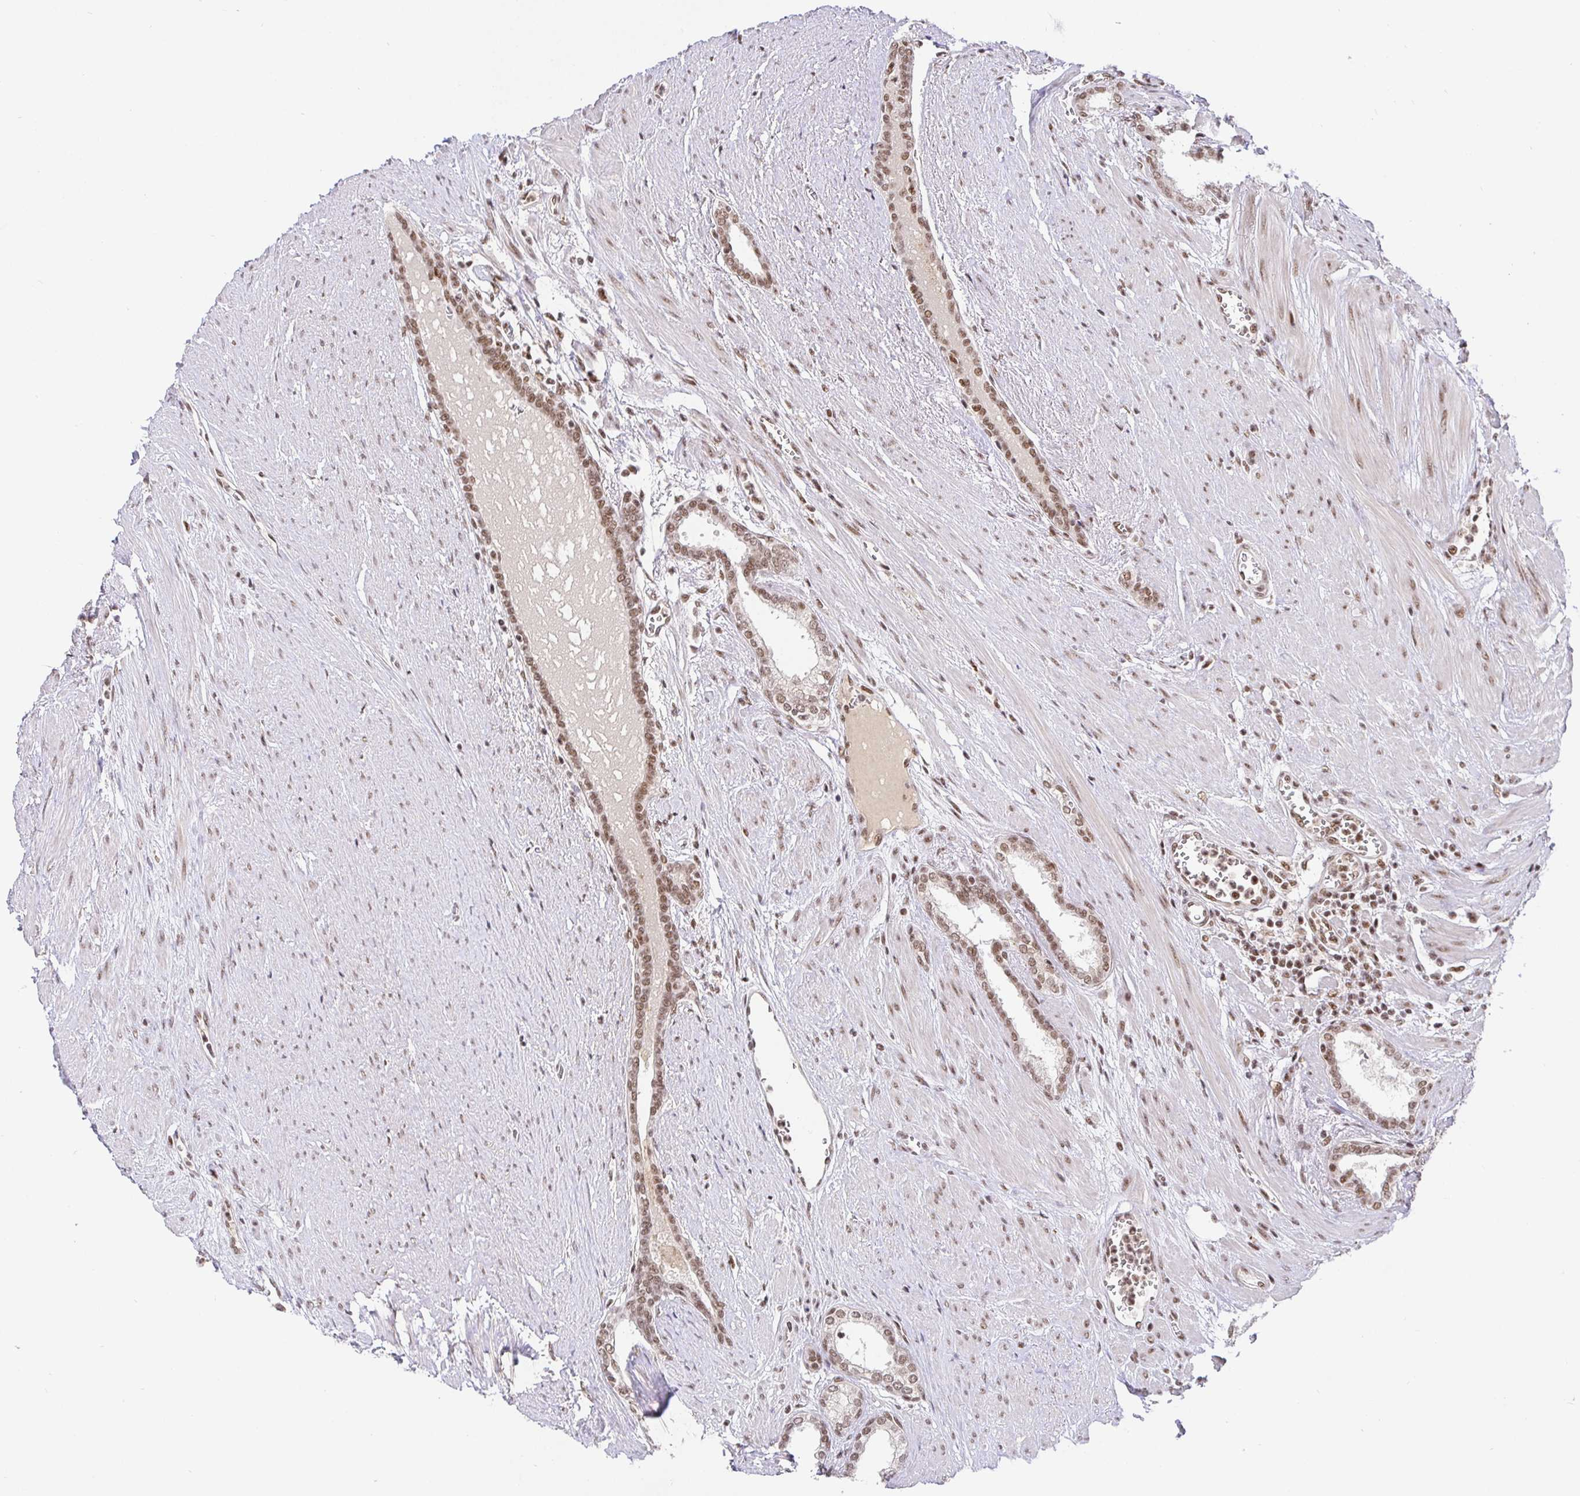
{"staining": {"intensity": "moderate", "quantity": ">75%", "location": "nuclear"}, "tissue": "prostate cancer", "cell_type": "Tumor cells", "image_type": "cancer", "snomed": [{"axis": "morphology", "description": "Adenocarcinoma, High grade"}, {"axis": "topography", "description": "Prostate"}], "caption": "Protein staining of high-grade adenocarcinoma (prostate) tissue displays moderate nuclear positivity in about >75% of tumor cells.", "gene": "USF1", "patient": {"sex": "male", "age": 60}}